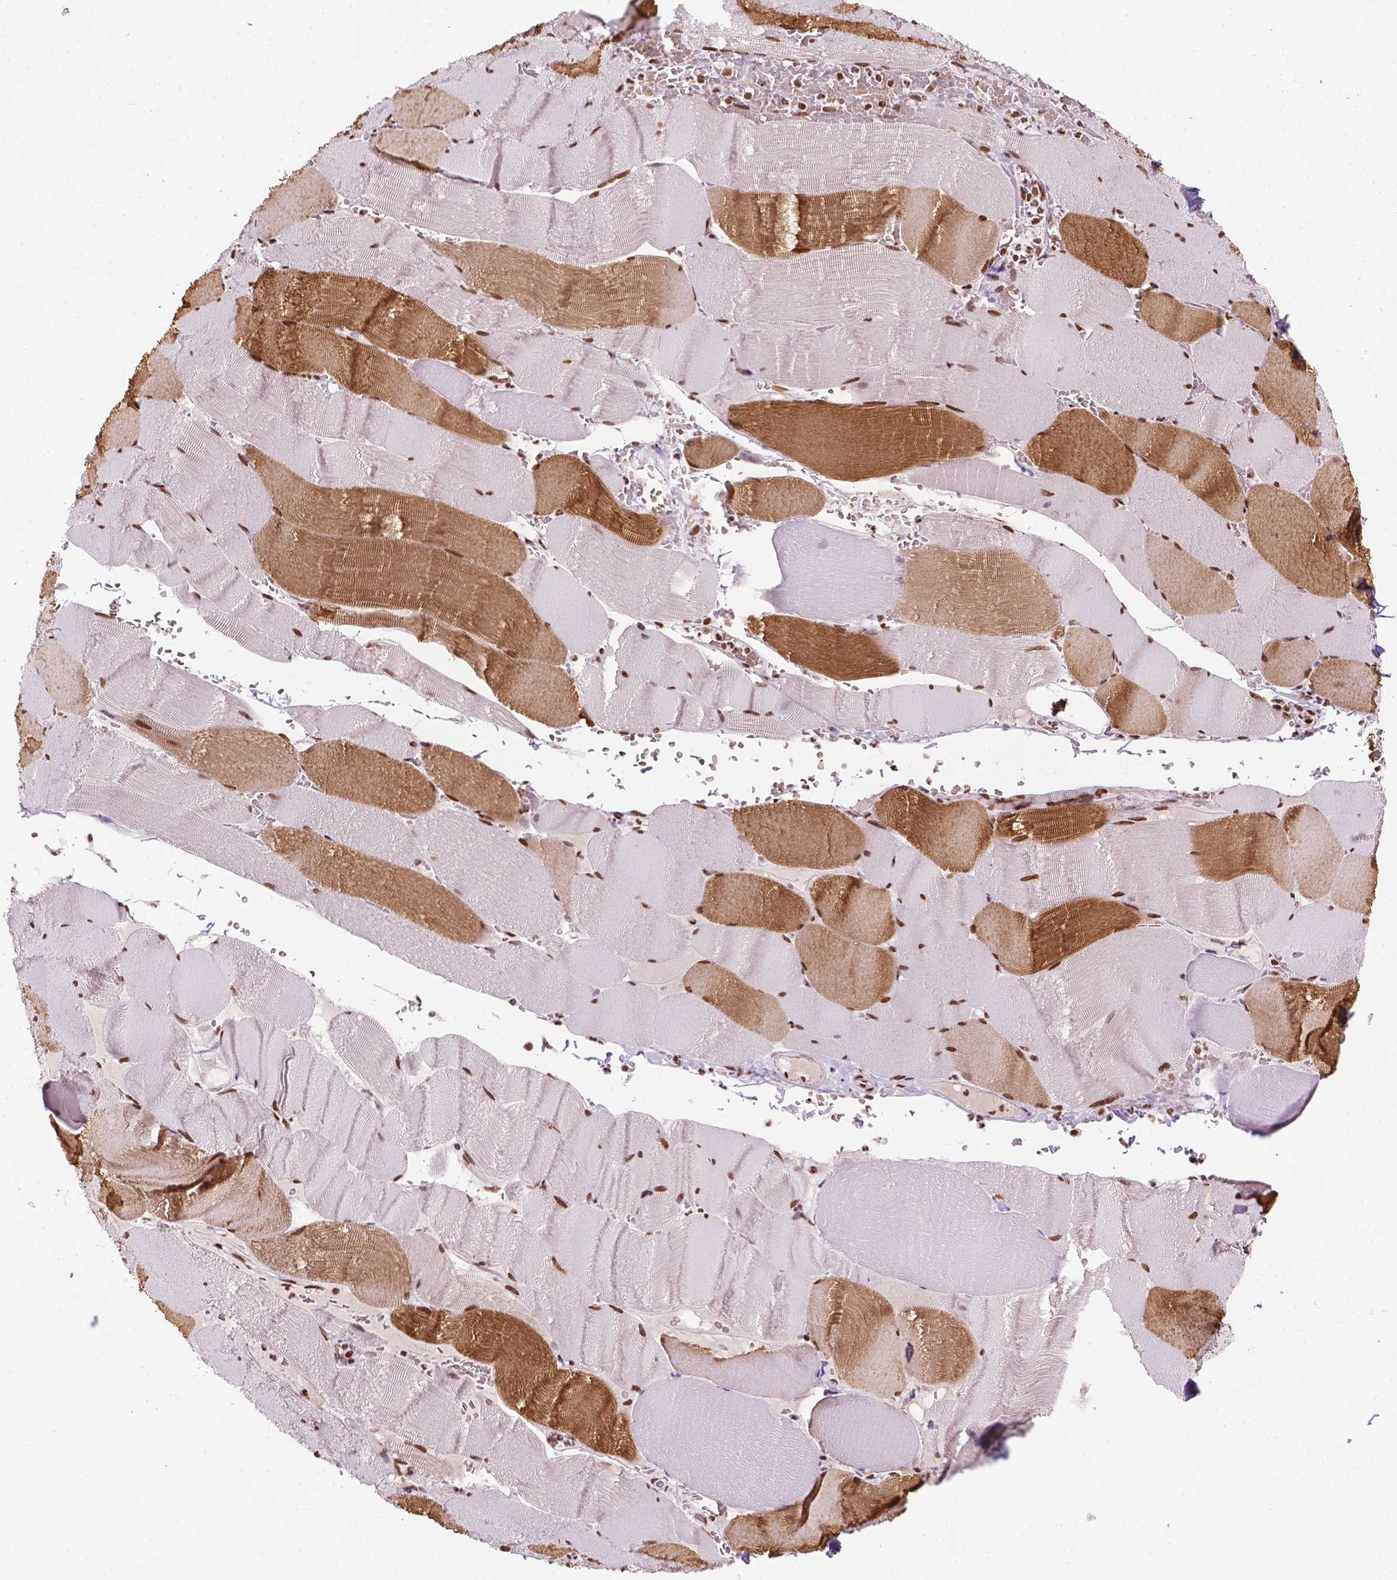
{"staining": {"intensity": "moderate", "quantity": "25%-75%", "location": "cytoplasmic/membranous,nuclear"}, "tissue": "skeletal muscle", "cell_type": "Myocytes", "image_type": "normal", "snomed": [{"axis": "morphology", "description": "Normal tissue, NOS"}, {"axis": "topography", "description": "Skeletal muscle"}], "caption": "Protein expression analysis of normal skeletal muscle demonstrates moderate cytoplasmic/membranous,nuclear expression in about 25%-75% of myocytes. Using DAB (brown) and hematoxylin (blue) stains, captured at high magnification using brightfield microscopy.", "gene": "COL23A1", "patient": {"sex": "male", "age": 56}}